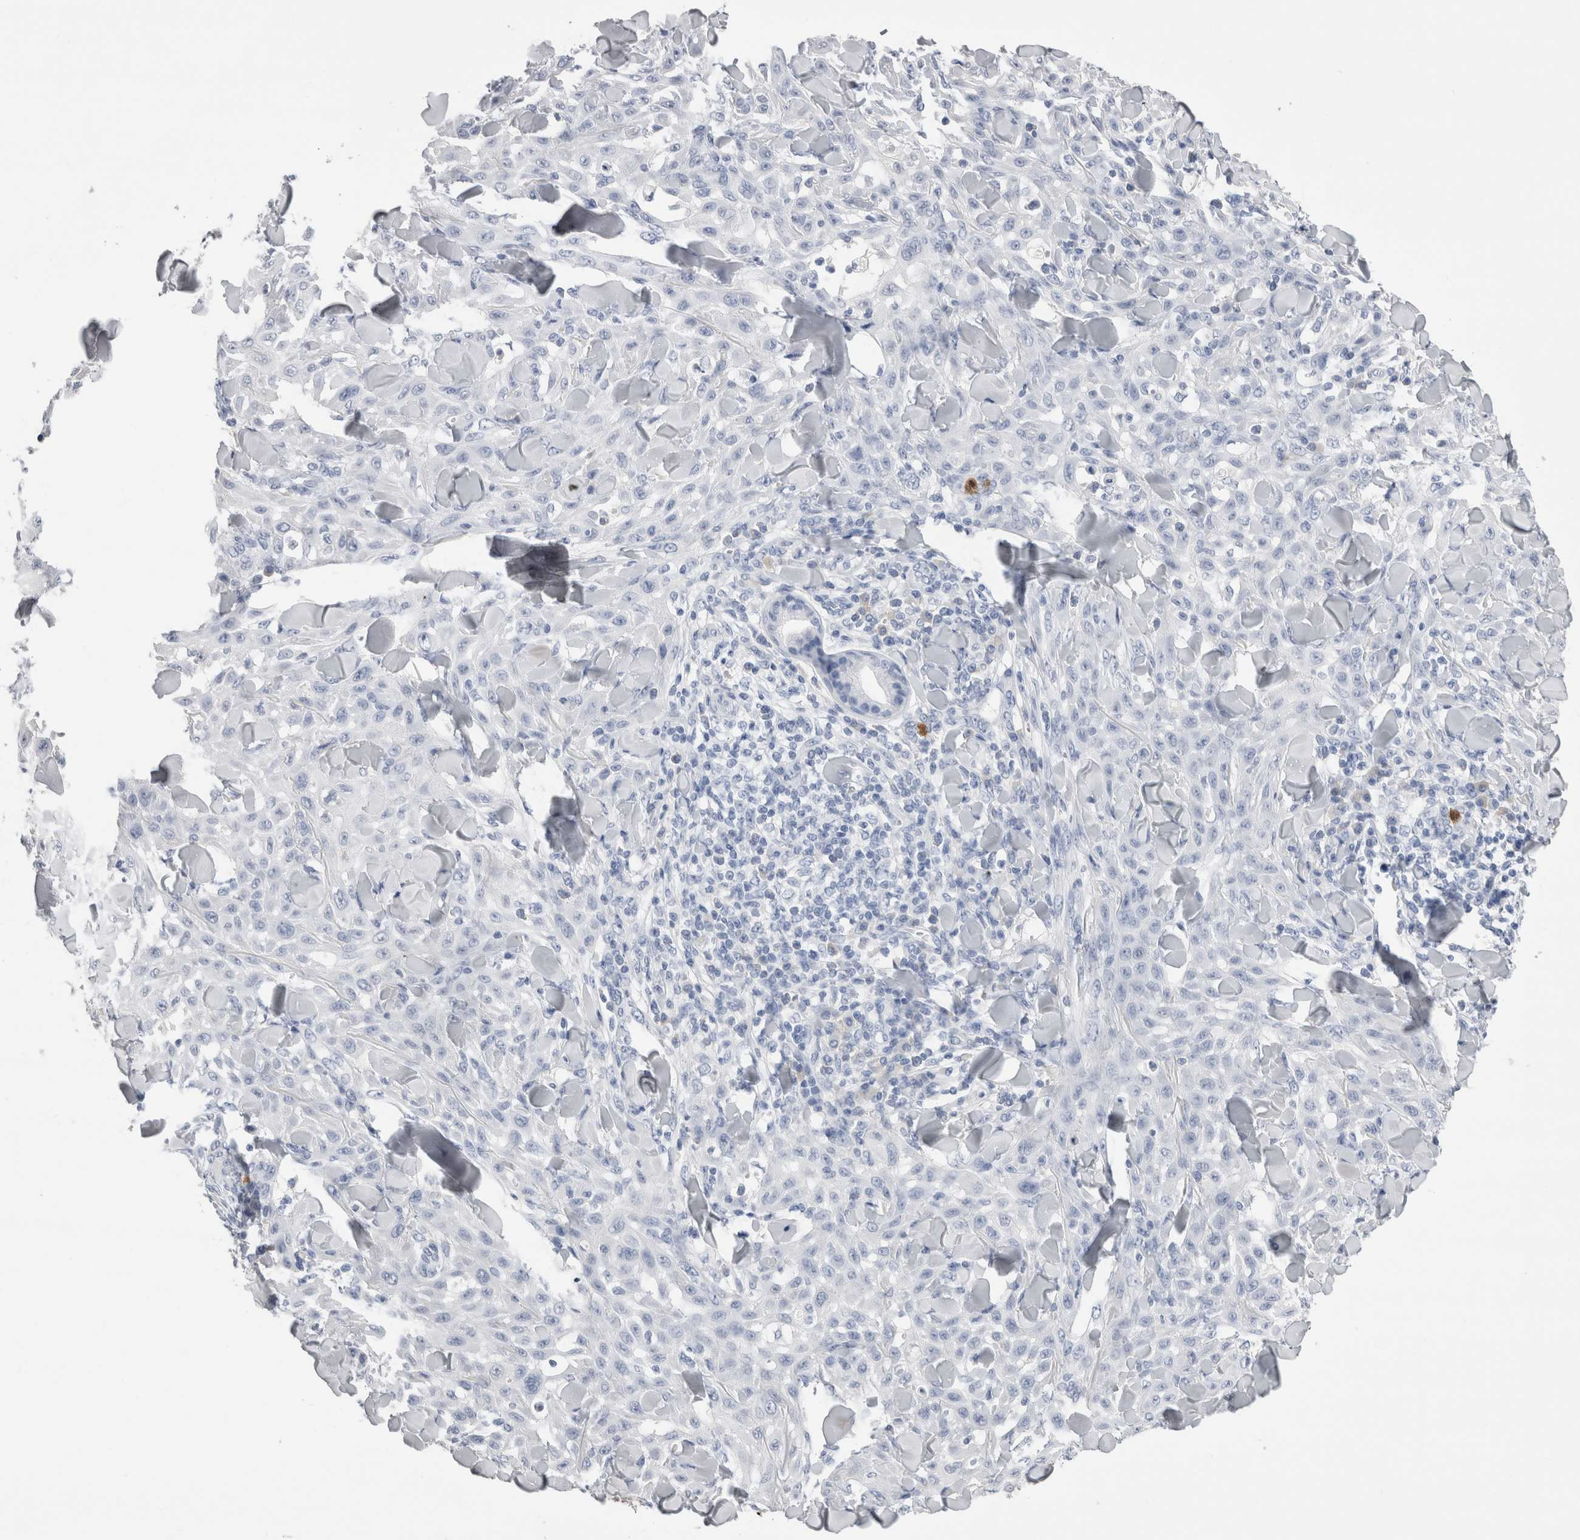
{"staining": {"intensity": "negative", "quantity": "none", "location": "none"}, "tissue": "skin cancer", "cell_type": "Tumor cells", "image_type": "cancer", "snomed": [{"axis": "morphology", "description": "Squamous cell carcinoma, NOS"}, {"axis": "topography", "description": "Skin"}], "caption": "The photomicrograph reveals no significant positivity in tumor cells of squamous cell carcinoma (skin).", "gene": "S100A12", "patient": {"sex": "male", "age": 24}}